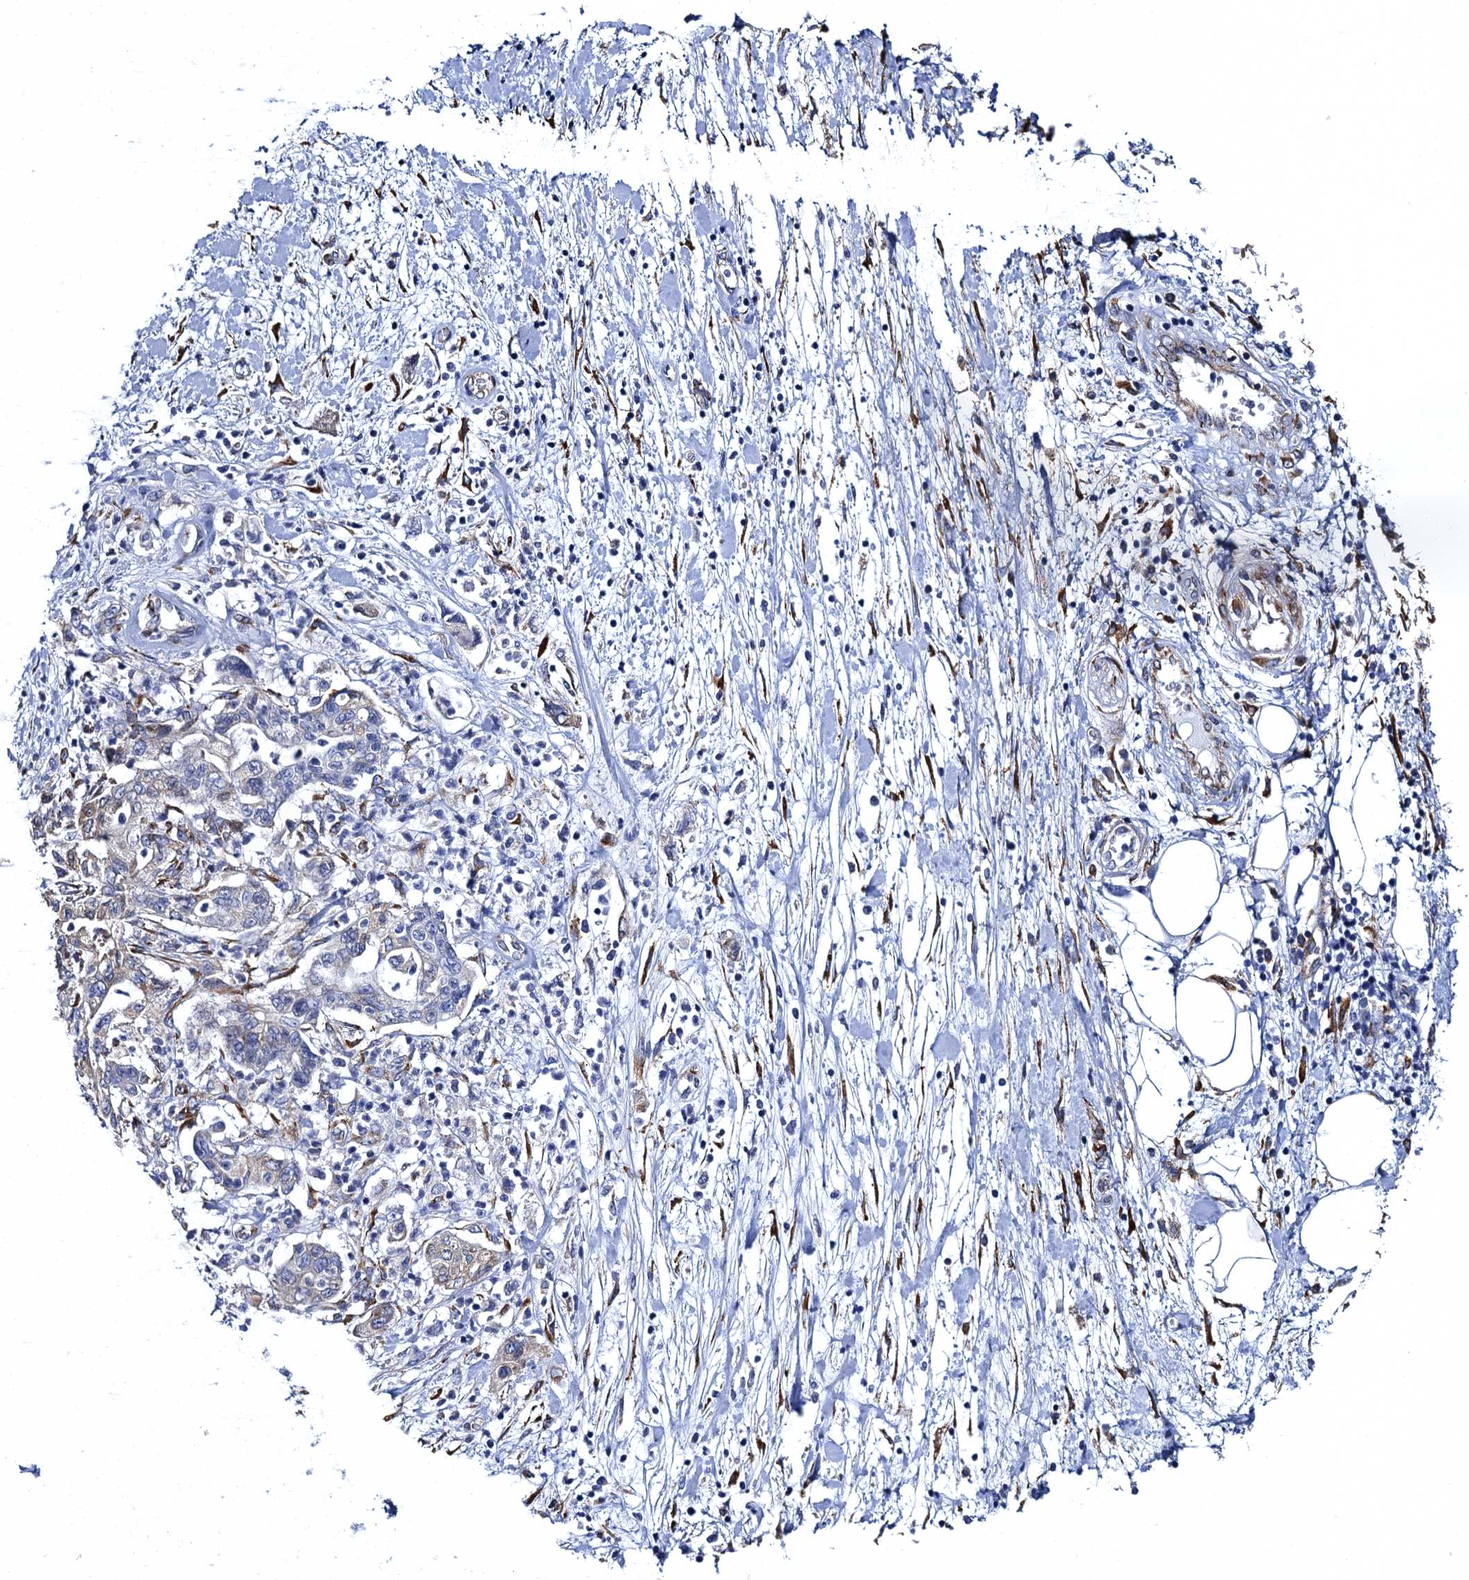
{"staining": {"intensity": "weak", "quantity": "<25%", "location": "cytoplasmic/membranous"}, "tissue": "pancreatic cancer", "cell_type": "Tumor cells", "image_type": "cancer", "snomed": [{"axis": "morphology", "description": "Adenocarcinoma, NOS"}, {"axis": "topography", "description": "Pancreas"}], "caption": "There is no significant staining in tumor cells of adenocarcinoma (pancreatic).", "gene": "POGLUT3", "patient": {"sex": "female", "age": 73}}